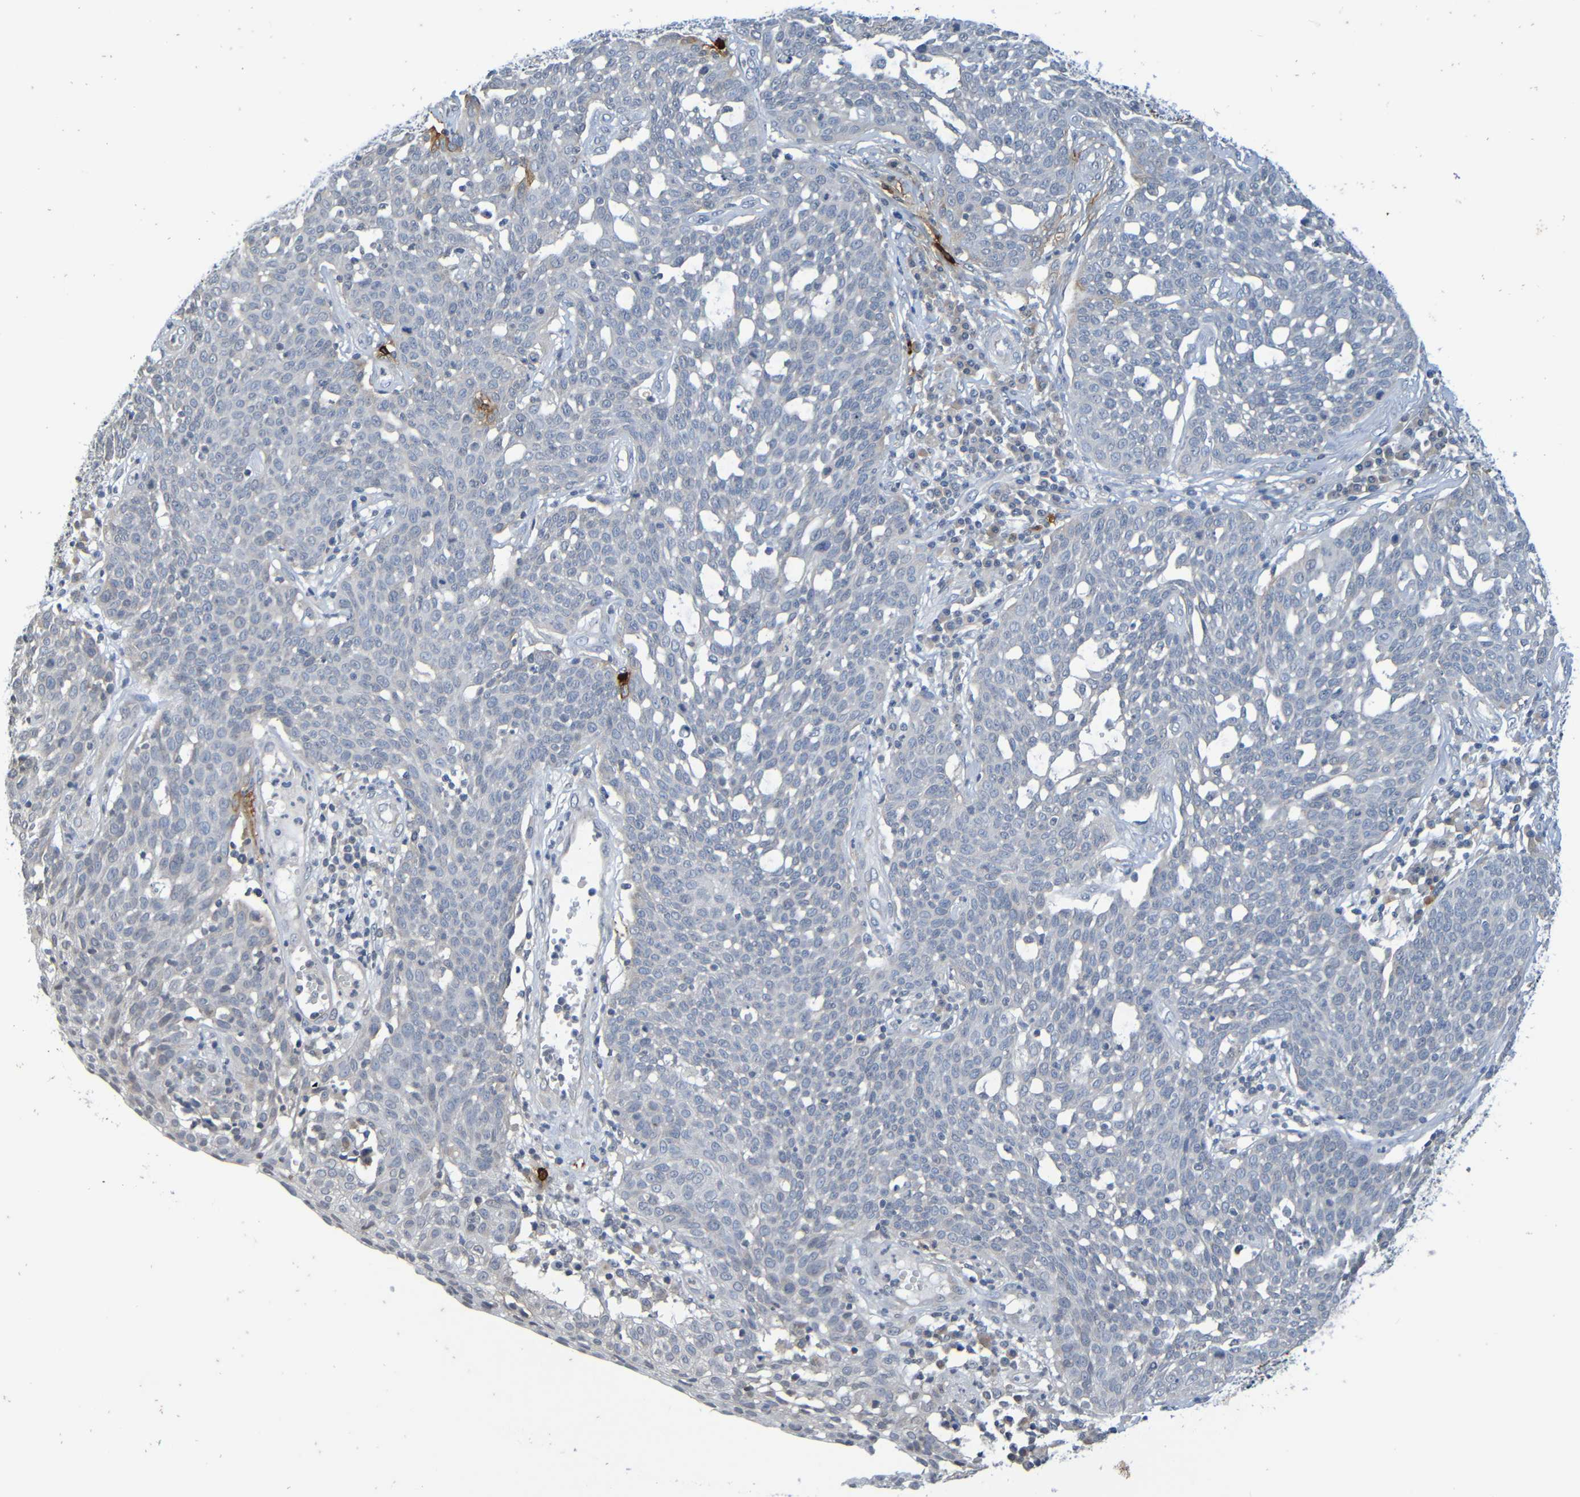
{"staining": {"intensity": "negative", "quantity": "none", "location": "none"}, "tissue": "cervical cancer", "cell_type": "Tumor cells", "image_type": "cancer", "snomed": [{"axis": "morphology", "description": "Squamous cell carcinoma, NOS"}, {"axis": "topography", "description": "Cervix"}], "caption": "Tumor cells show no significant protein expression in cervical cancer (squamous cell carcinoma). The staining is performed using DAB brown chromogen with nuclei counter-stained in using hematoxylin.", "gene": "C3AR1", "patient": {"sex": "female", "age": 34}}